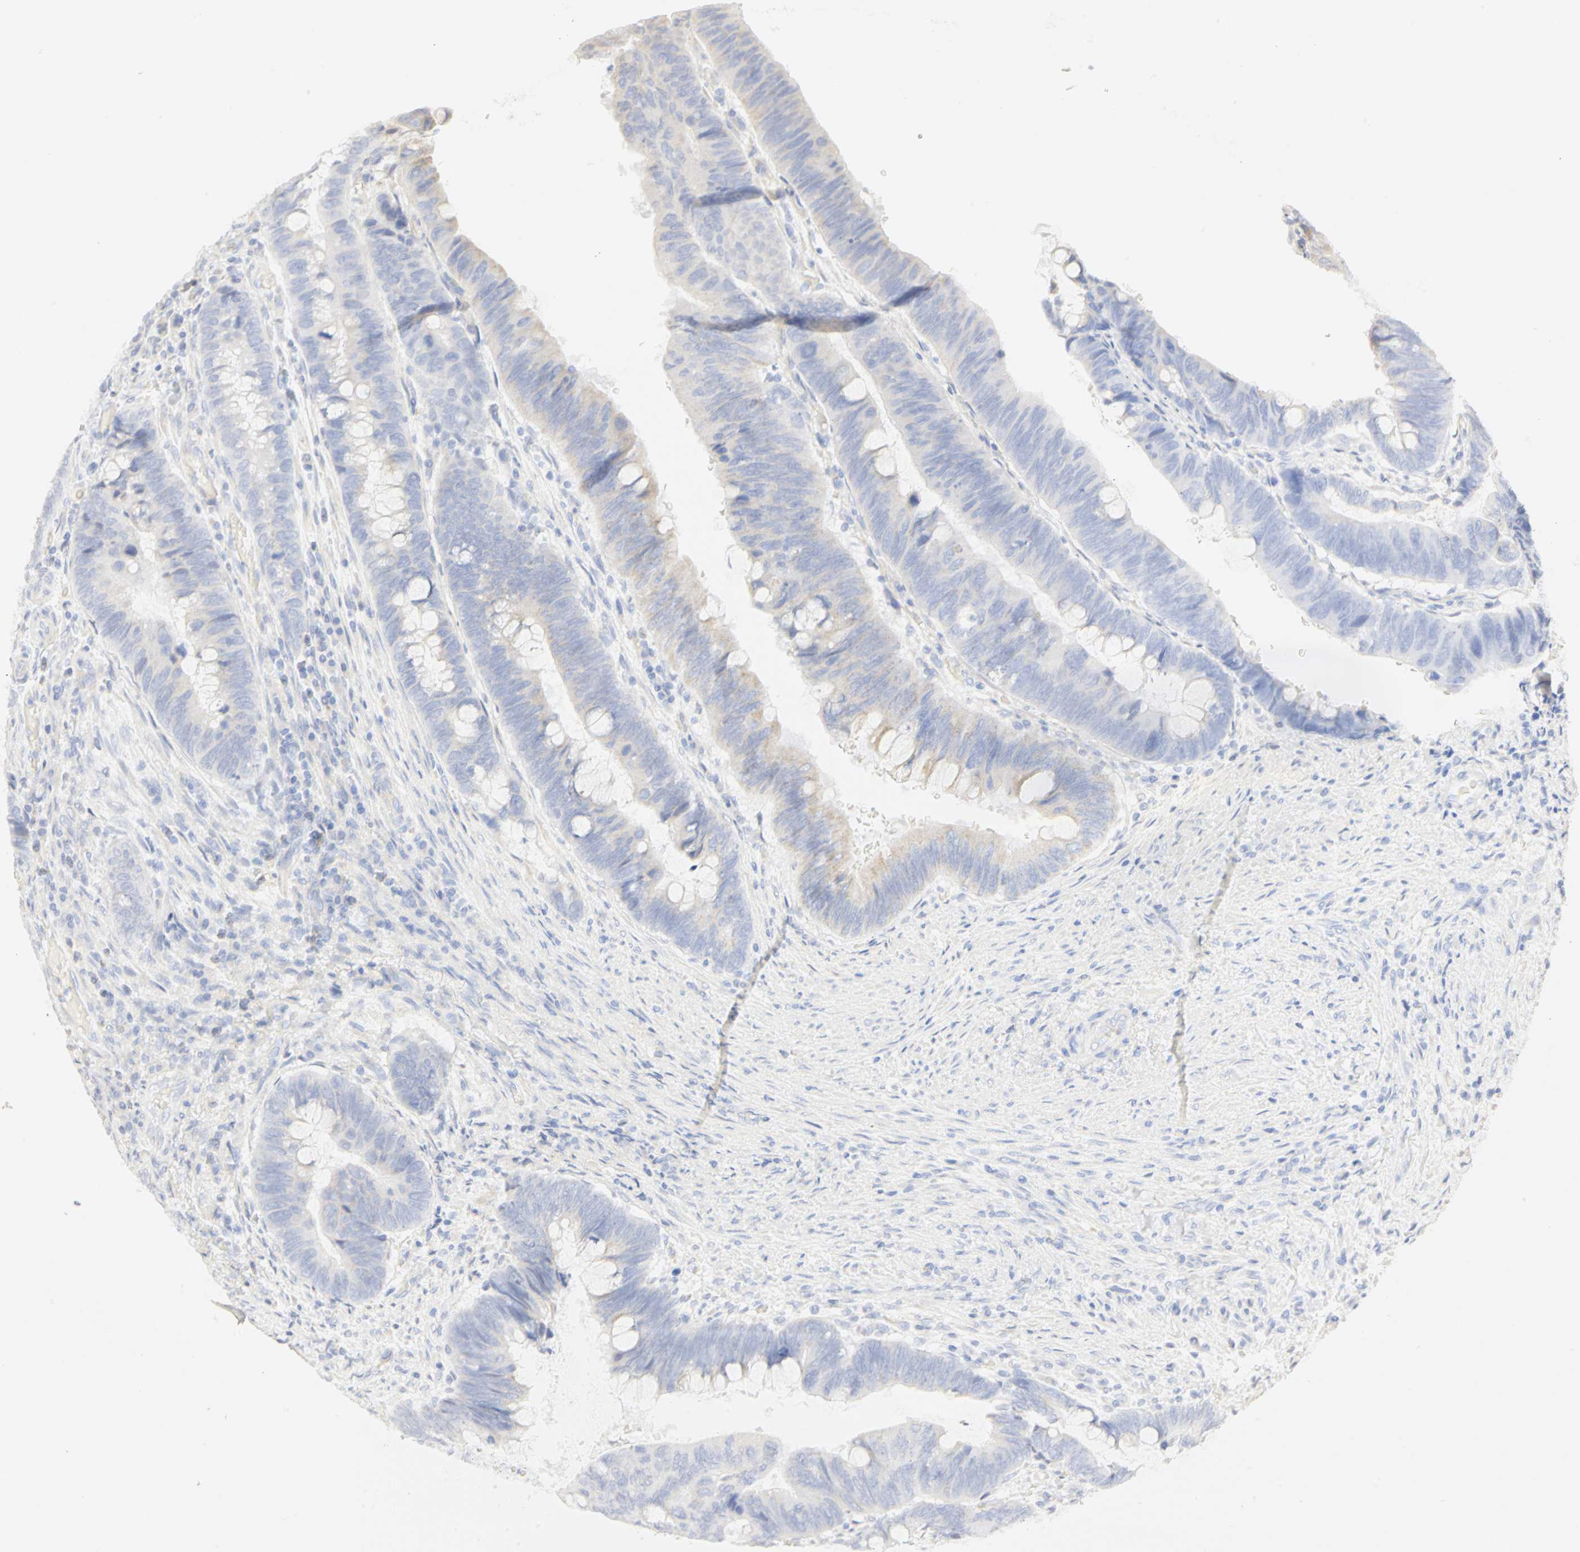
{"staining": {"intensity": "weak", "quantity": "25%-75%", "location": "cytoplasmic/membranous"}, "tissue": "colorectal cancer", "cell_type": "Tumor cells", "image_type": "cancer", "snomed": [{"axis": "morphology", "description": "Normal tissue, NOS"}, {"axis": "morphology", "description": "Adenocarcinoma, NOS"}, {"axis": "topography", "description": "Rectum"}], "caption": "Immunohistochemical staining of colorectal cancer demonstrates weak cytoplasmic/membranous protein expression in about 25%-75% of tumor cells.", "gene": "GNRH2", "patient": {"sex": "male", "age": 92}}